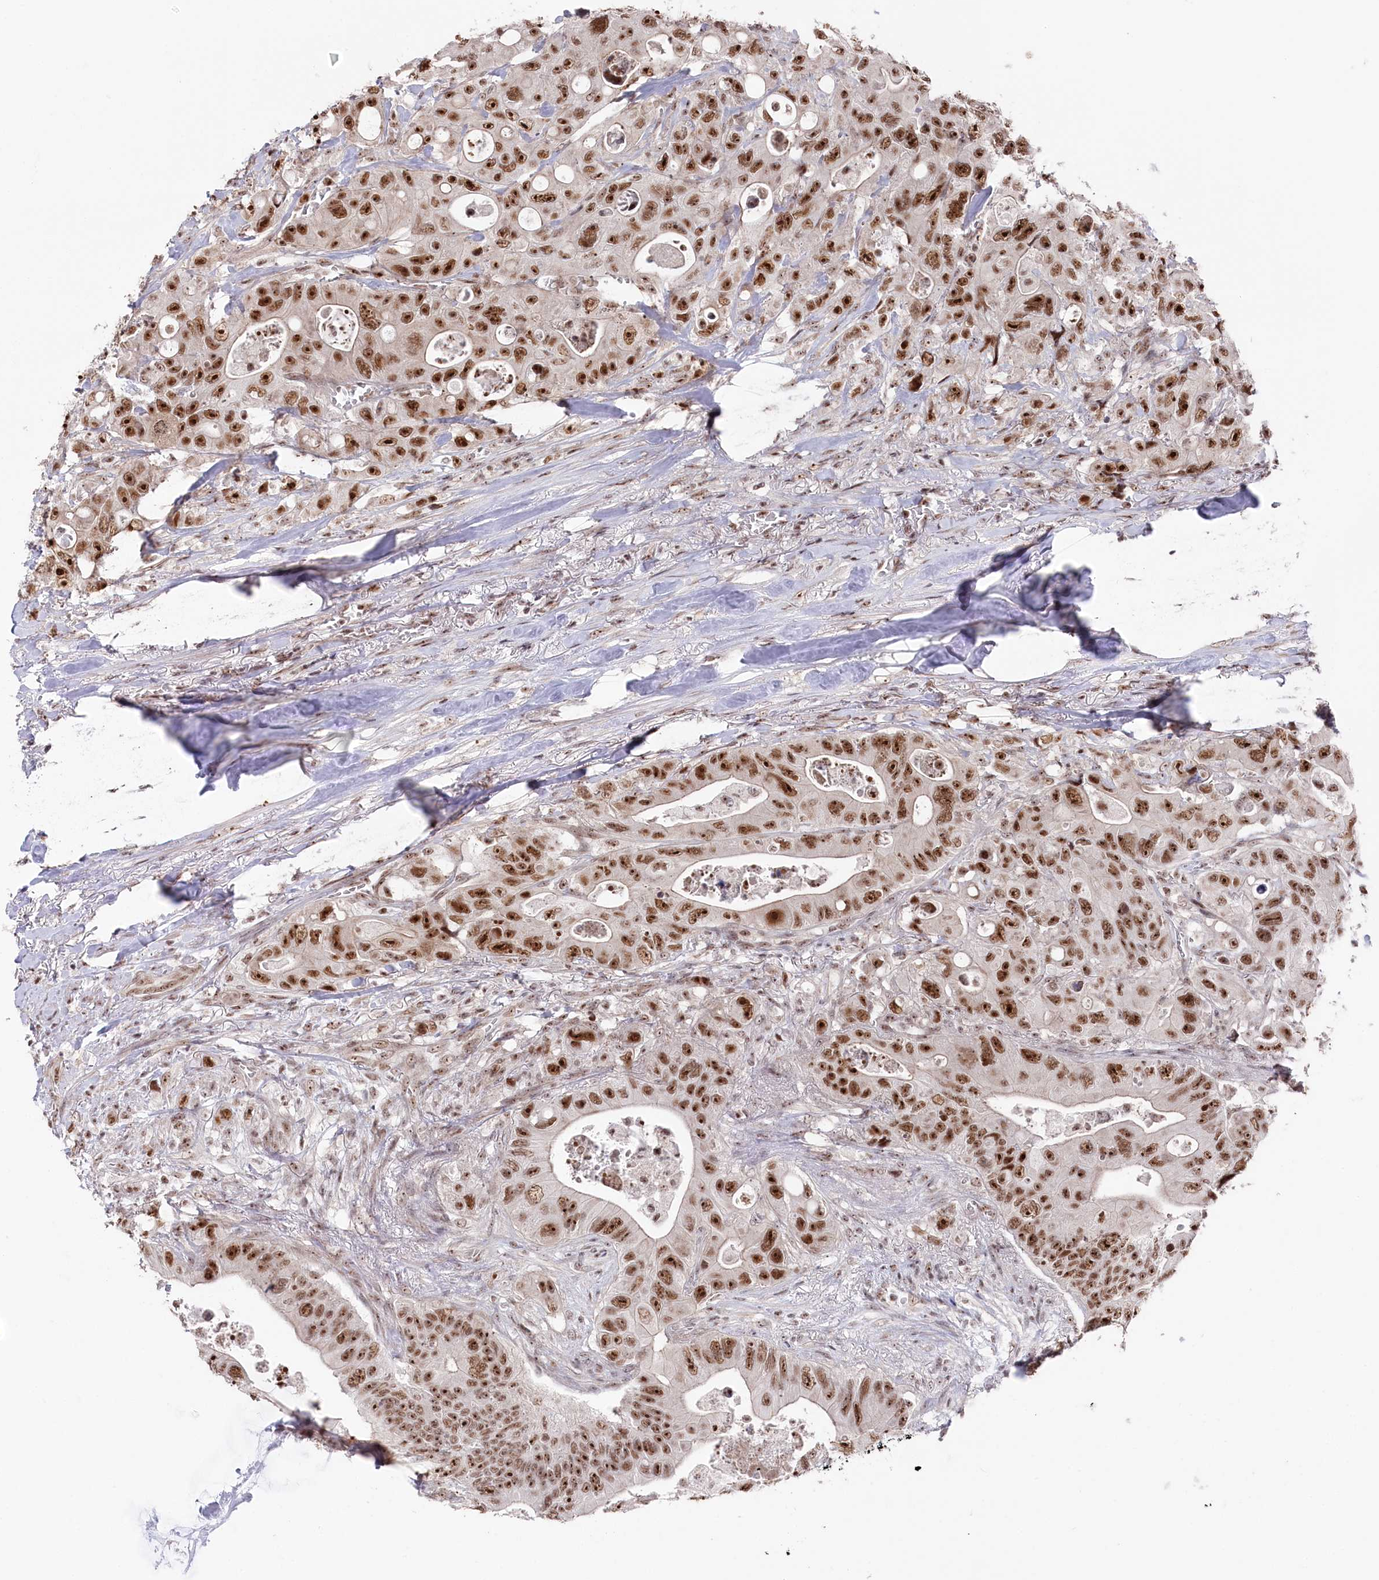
{"staining": {"intensity": "strong", "quantity": ">75%", "location": "nuclear"}, "tissue": "colorectal cancer", "cell_type": "Tumor cells", "image_type": "cancer", "snomed": [{"axis": "morphology", "description": "Adenocarcinoma, NOS"}, {"axis": "topography", "description": "Colon"}], "caption": "Brown immunohistochemical staining in colorectal adenocarcinoma displays strong nuclear positivity in about >75% of tumor cells.", "gene": "POLR2H", "patient": {"sex": "female", "age": 46}}